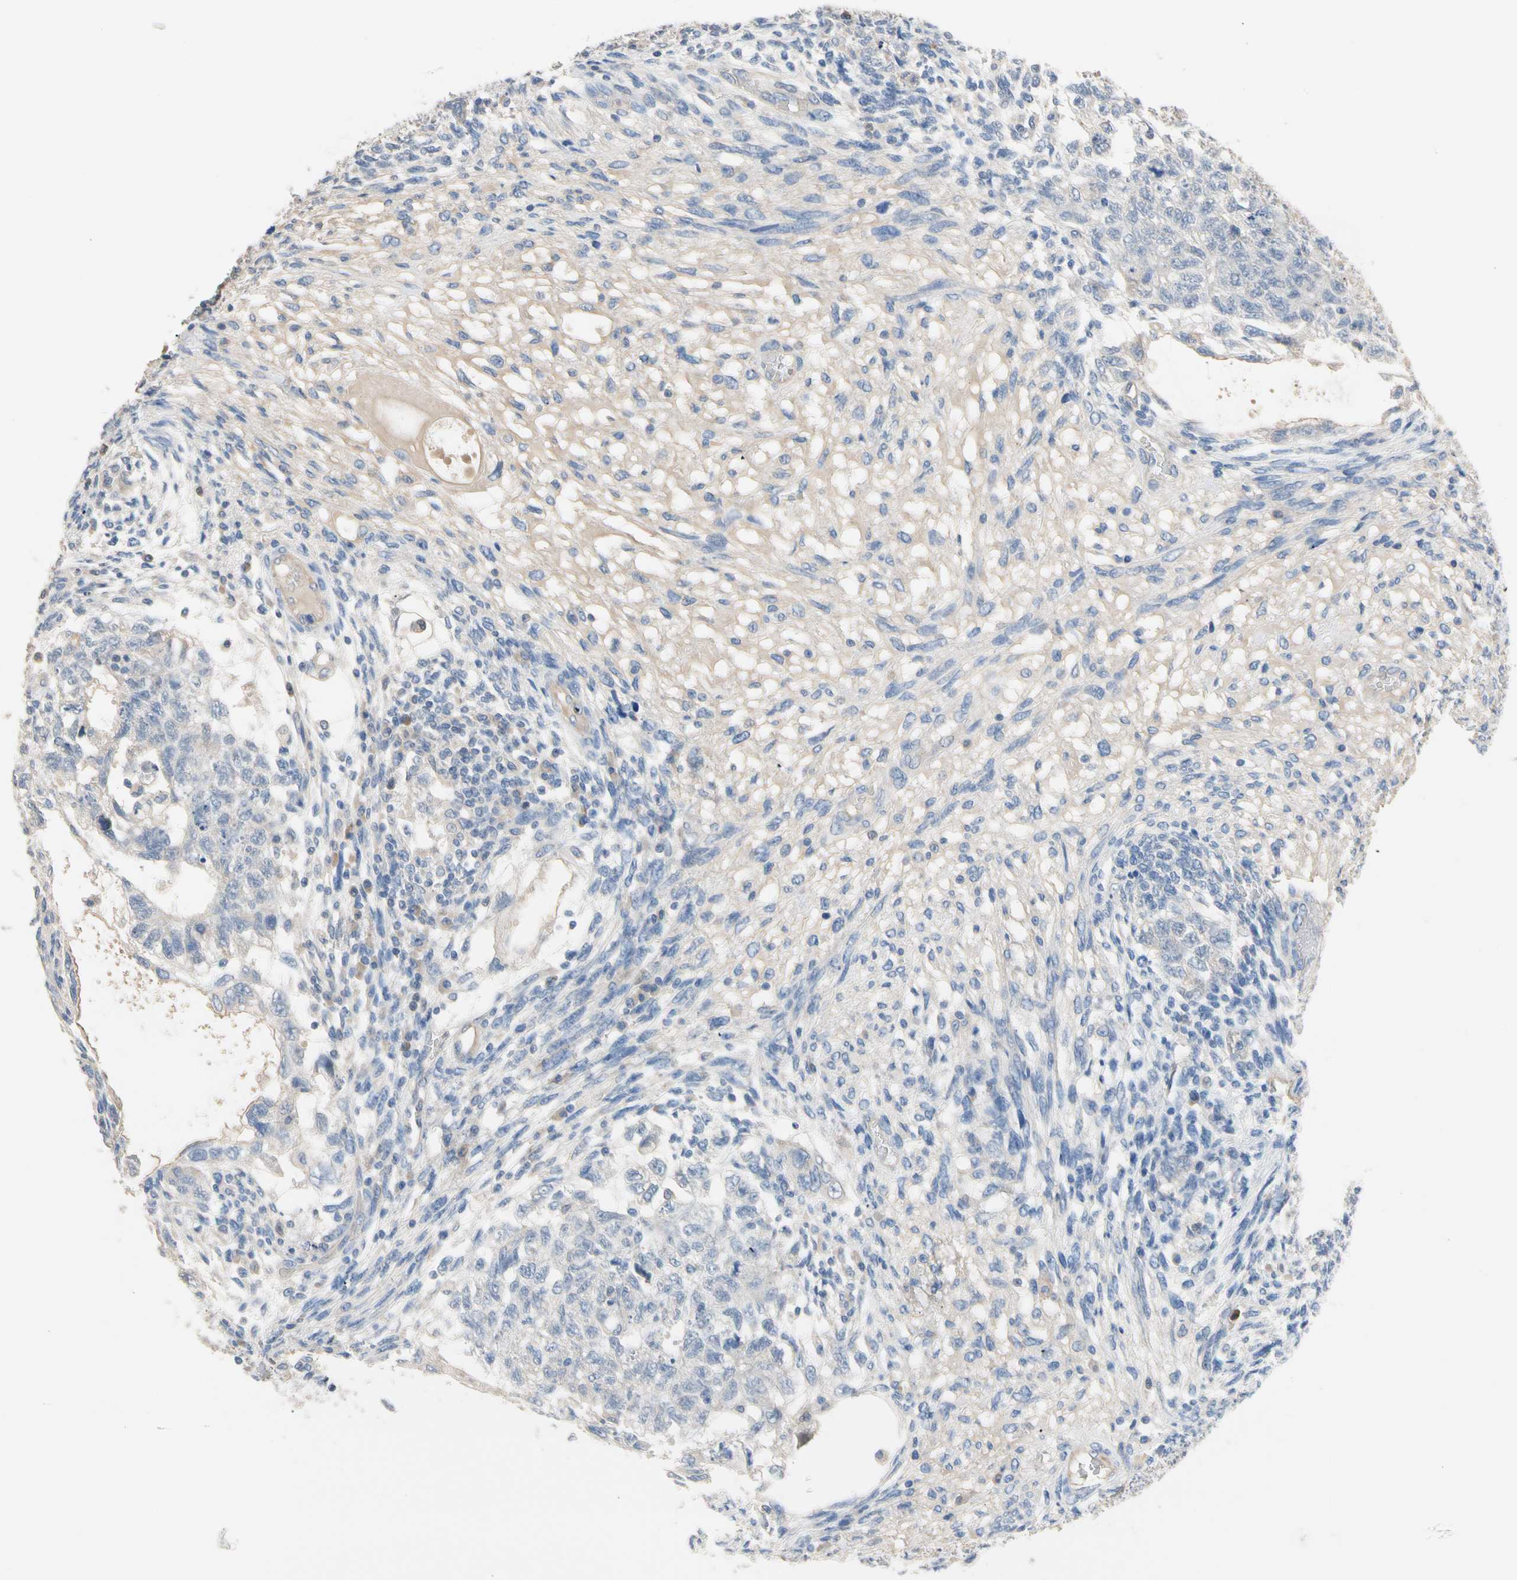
{"staining": {"intensity": "negative", "quantity": "none", "location": "none"}, "tissue": "testis cancer", "cell_type": "Tumor cells", "image_type": "cancer", "snomed": [{"axis": "morphology", "description": "Normal tissue, NOS"}, {"axis": "morphology", "description": "Carcinoma, Embryonal, NOS"}, {"axis": "topography", "description": "Testis"}], "caption": "Immunohistochemistry (IHC) micrograph of human testis embryonal carcinoma stained for a protein (brown), which demonstrates no staining in tumor cells. (IHC, brightfield microscopy, high magnification).", "gene": "BBOX1", "patient": {"sex": "male", "age": 36}}